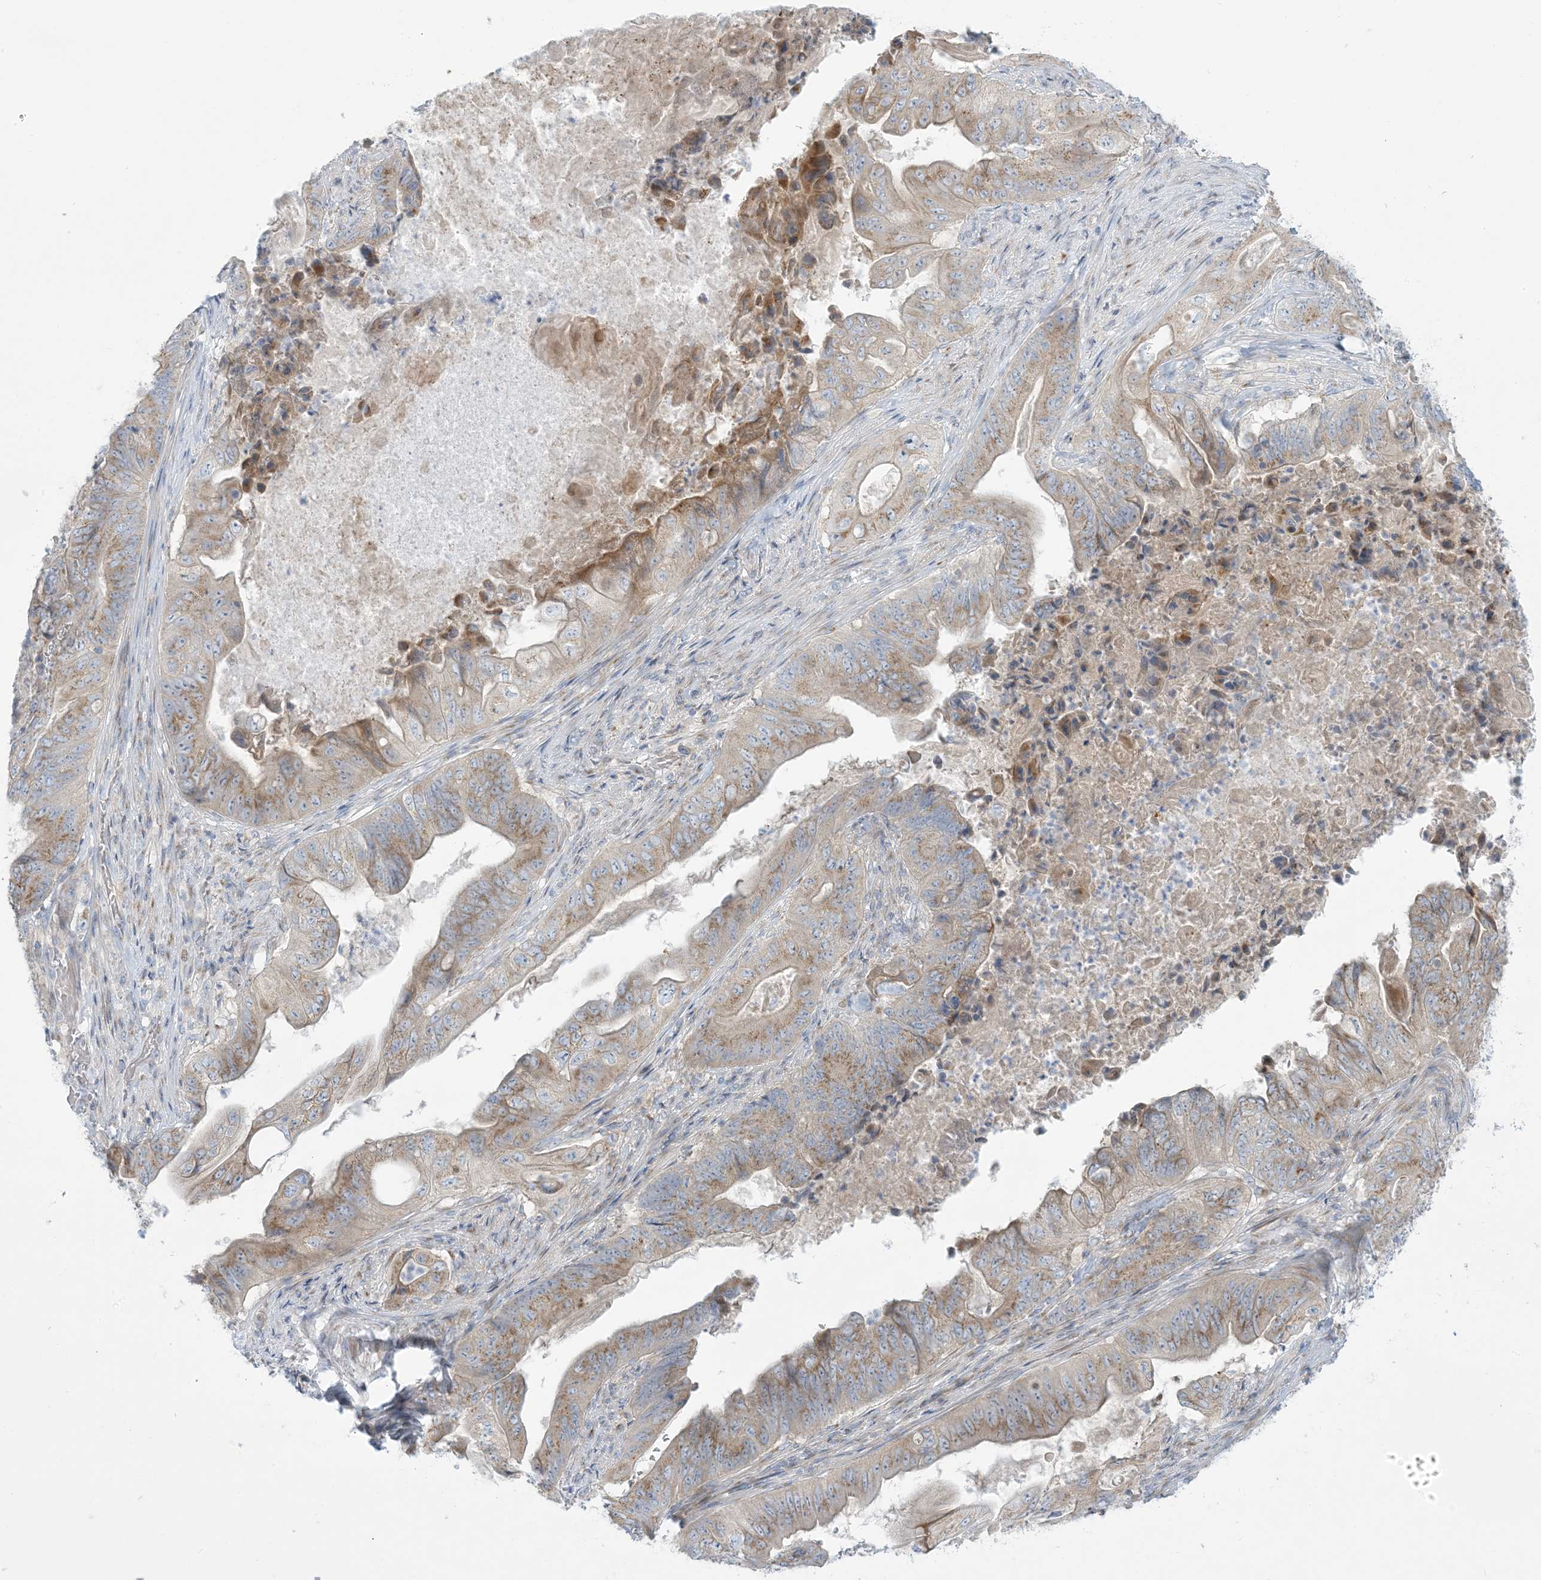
{"staining": {"intensity": "moderate", "quantity": ">75%", "location": "cytoplasmic/membranous"}, "tissue": "stomach cancer", "cell_type": "Tumor cells", "image_type": "cancer", "snomed": [{"axis": "morphology", "description": "Adenocarcinoma, NOS"}, {"axis": "topography", "description": "Stomach"}], "caption": "This histopathology image reveals IHC staining of human stomach cancer (adenocarcinoma), with medium moderate cytoplasmic/membranous expression in approximately >75% of tumor cells.", "gene": "AFTPH", "patient": {"sex": "female", "age": 73}}